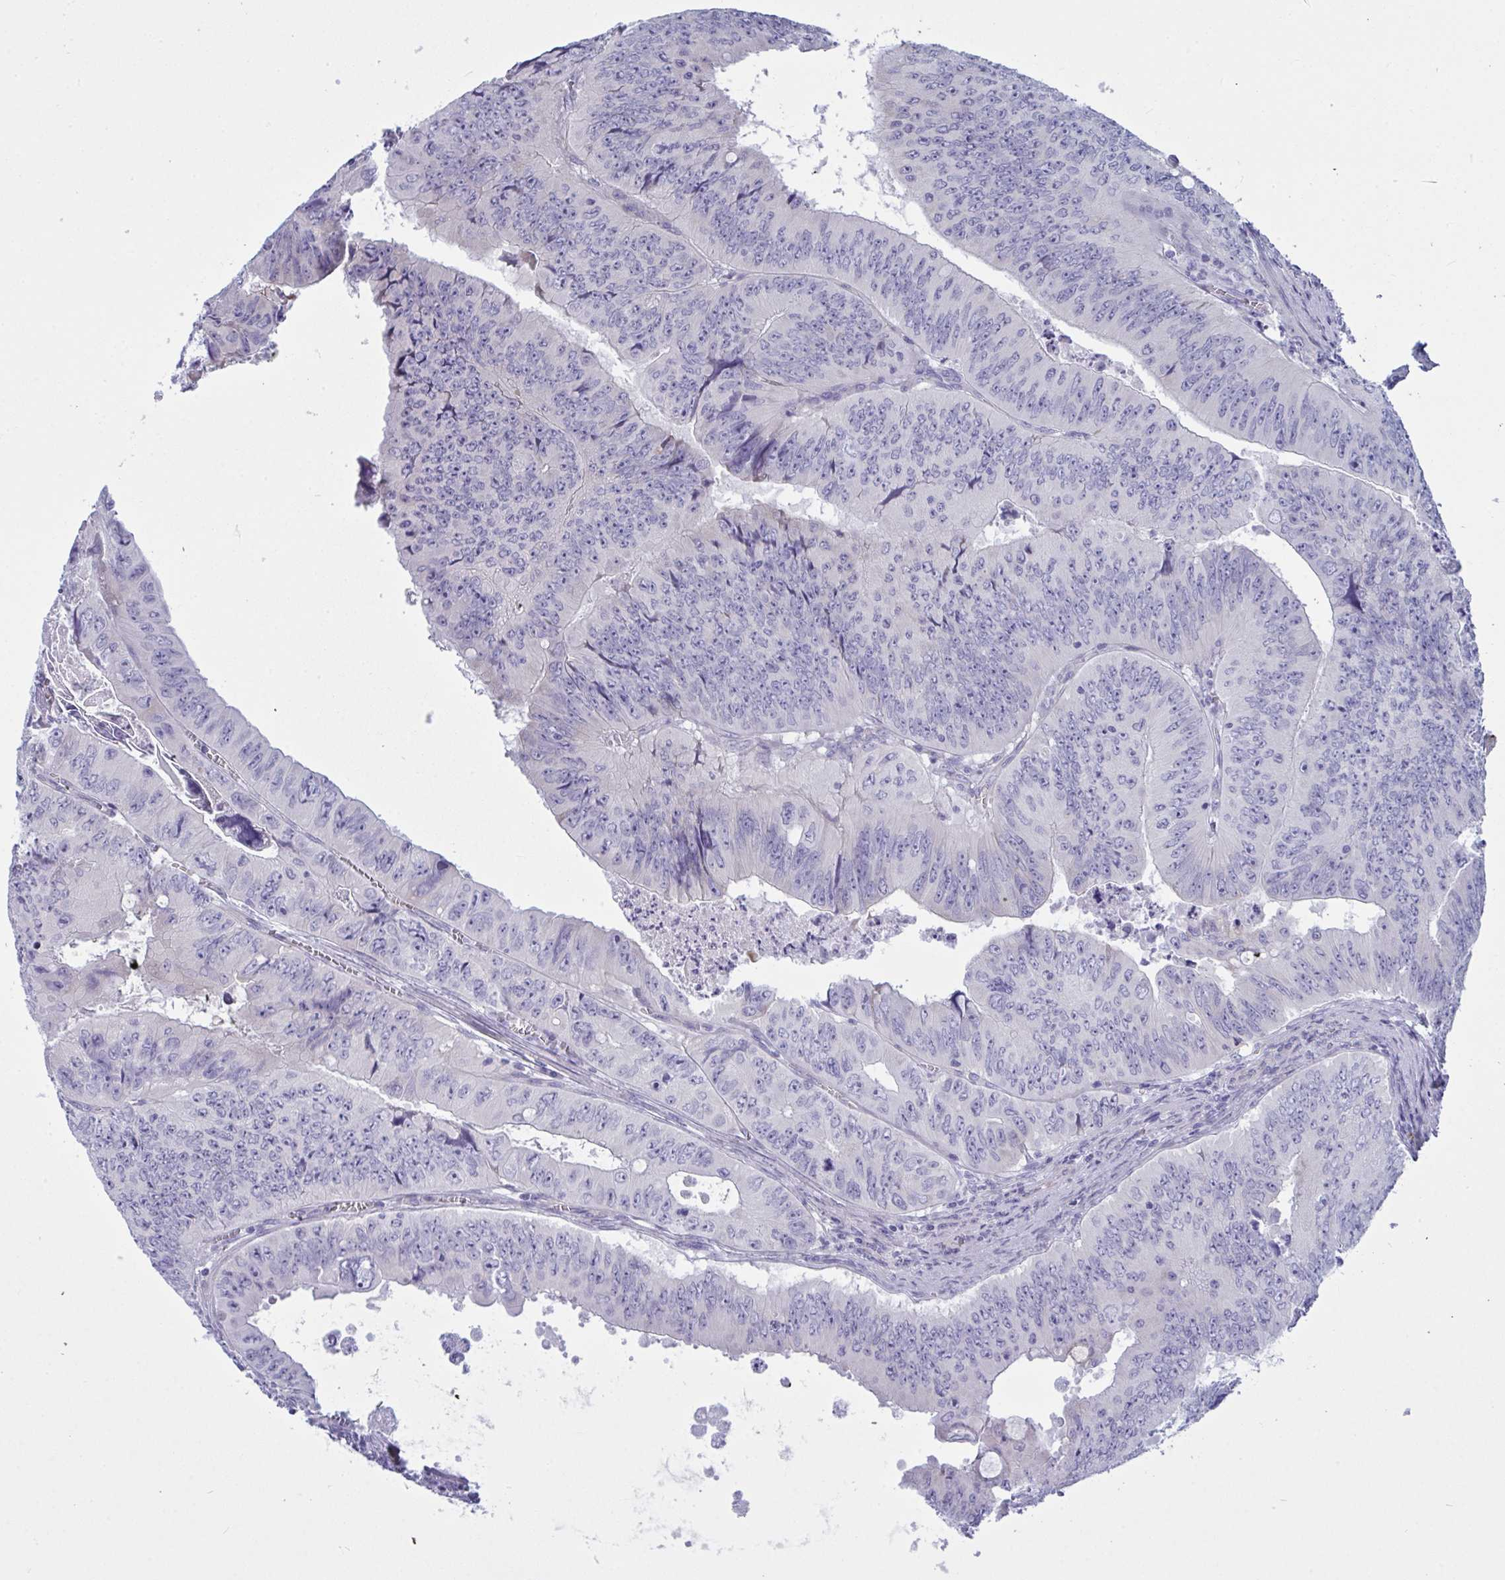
{"staining": {"intensity": "negative", "quantity": "none", "location": "none"}, "tissue": "colorectal cancer", "cell_type": "Tumor cells", "image_type": "cancer", "snomed": [{"axis": "morphology", "description": "Adenocarcinoma, NOS"}, {"axis": "topography", "description": "Colon"}], "caption": "The immunohistochemistry (IHC) histopathology image has no significant expression in tumor cells of colorectal cancer tissue. Nuclei are stained in blue.", "gene": "ZNF684", "patient": {"sex": "female", "age": 84}}